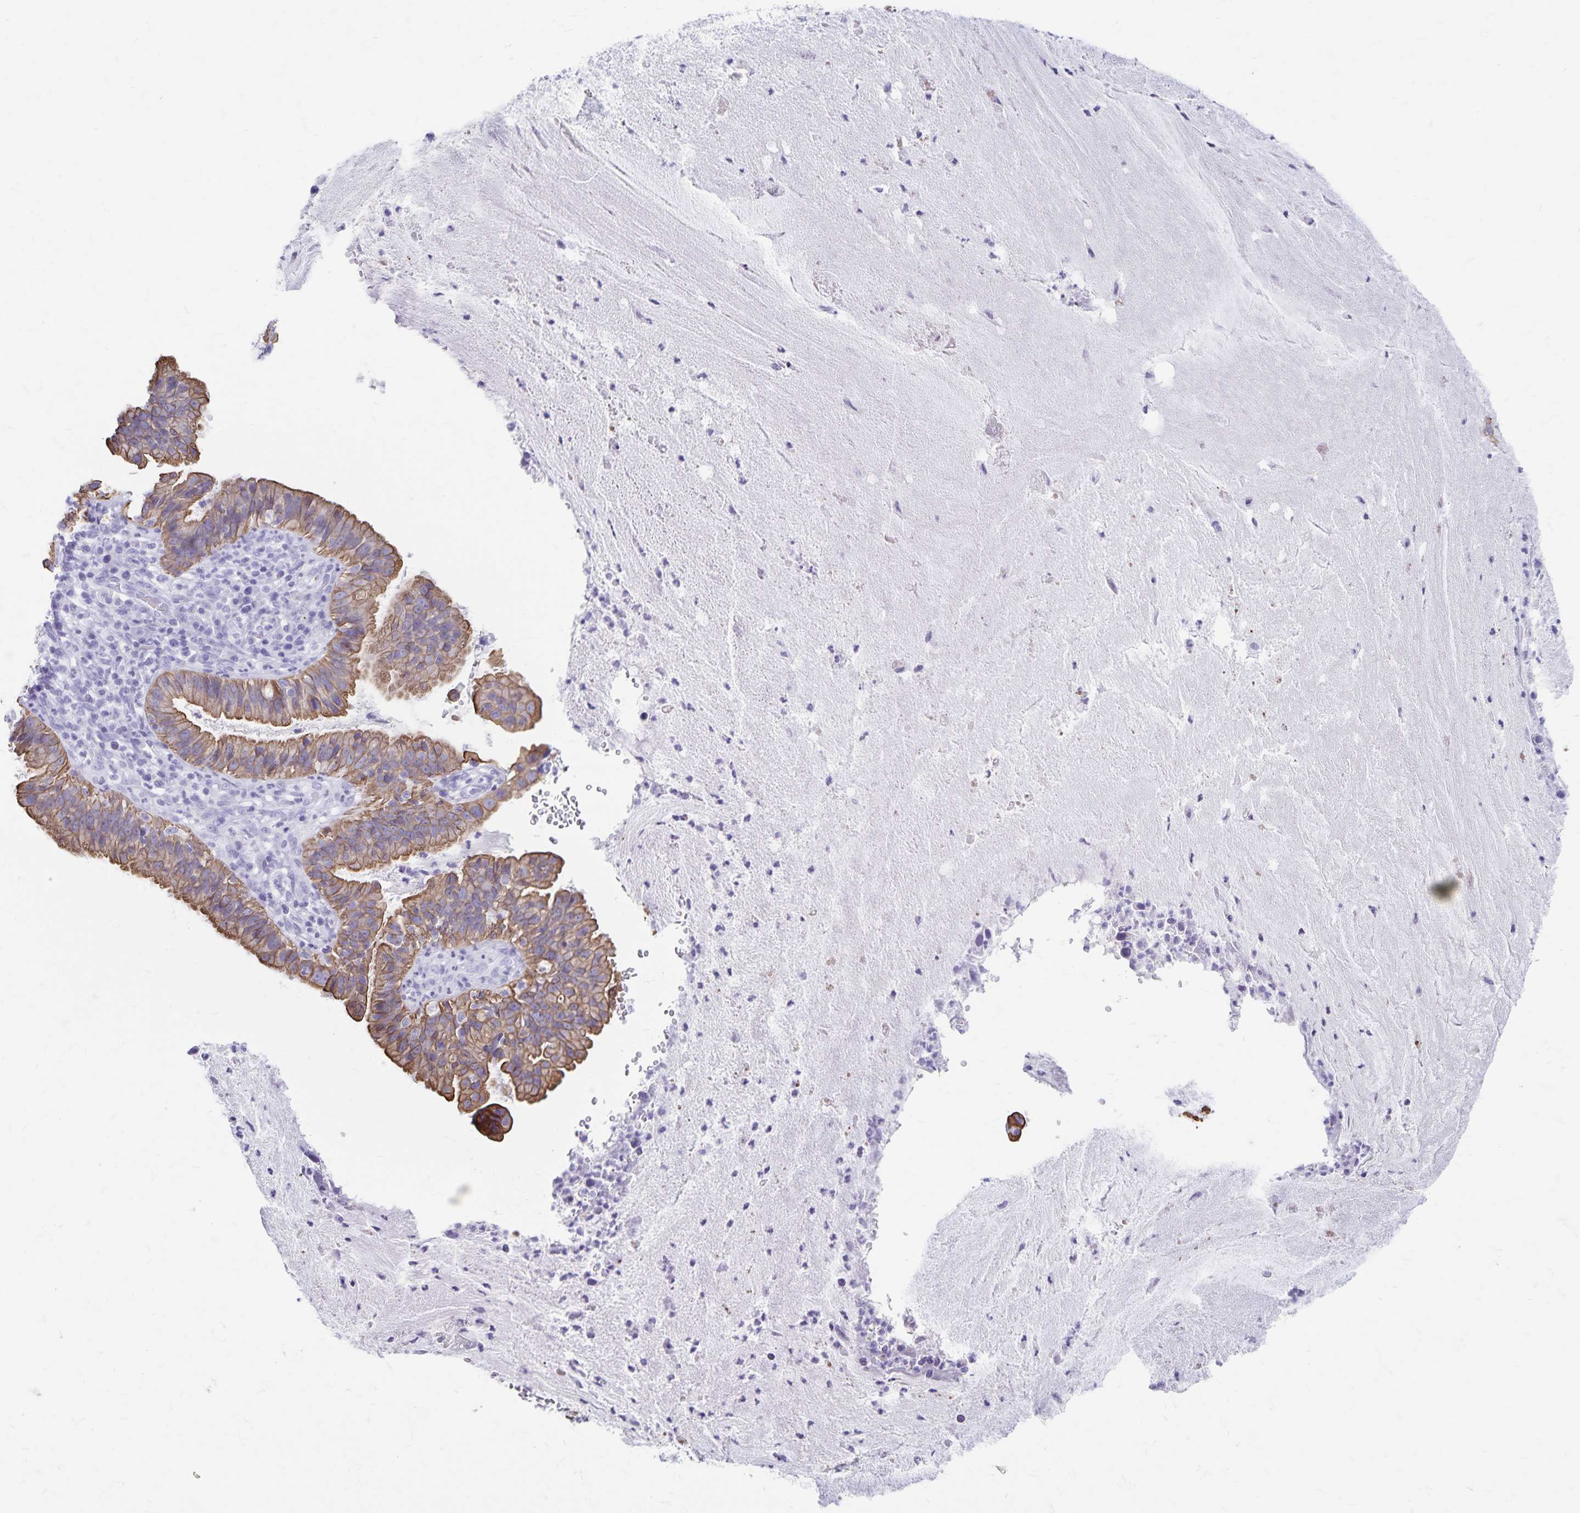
{"staining": {"intensity": "moderate", "quantity": ">75%", "location": "cytoplasmic/membranous"}, "tissue": "cervical cancer", "cell_type": "Tumor cells", "image_type": "cancer", "snomed": [{"axis": "morphology", "description": "Adenocarcinoma, NOS"}, {"axis": "topography", "description": "Cervix"}], "caption": "Cervical adenocarcinoma stained with a protein marker demonstrates moderate staining in tumor cells.", "gene": "GPBAR1", "patient": {"sex": "female", "age": 34}}